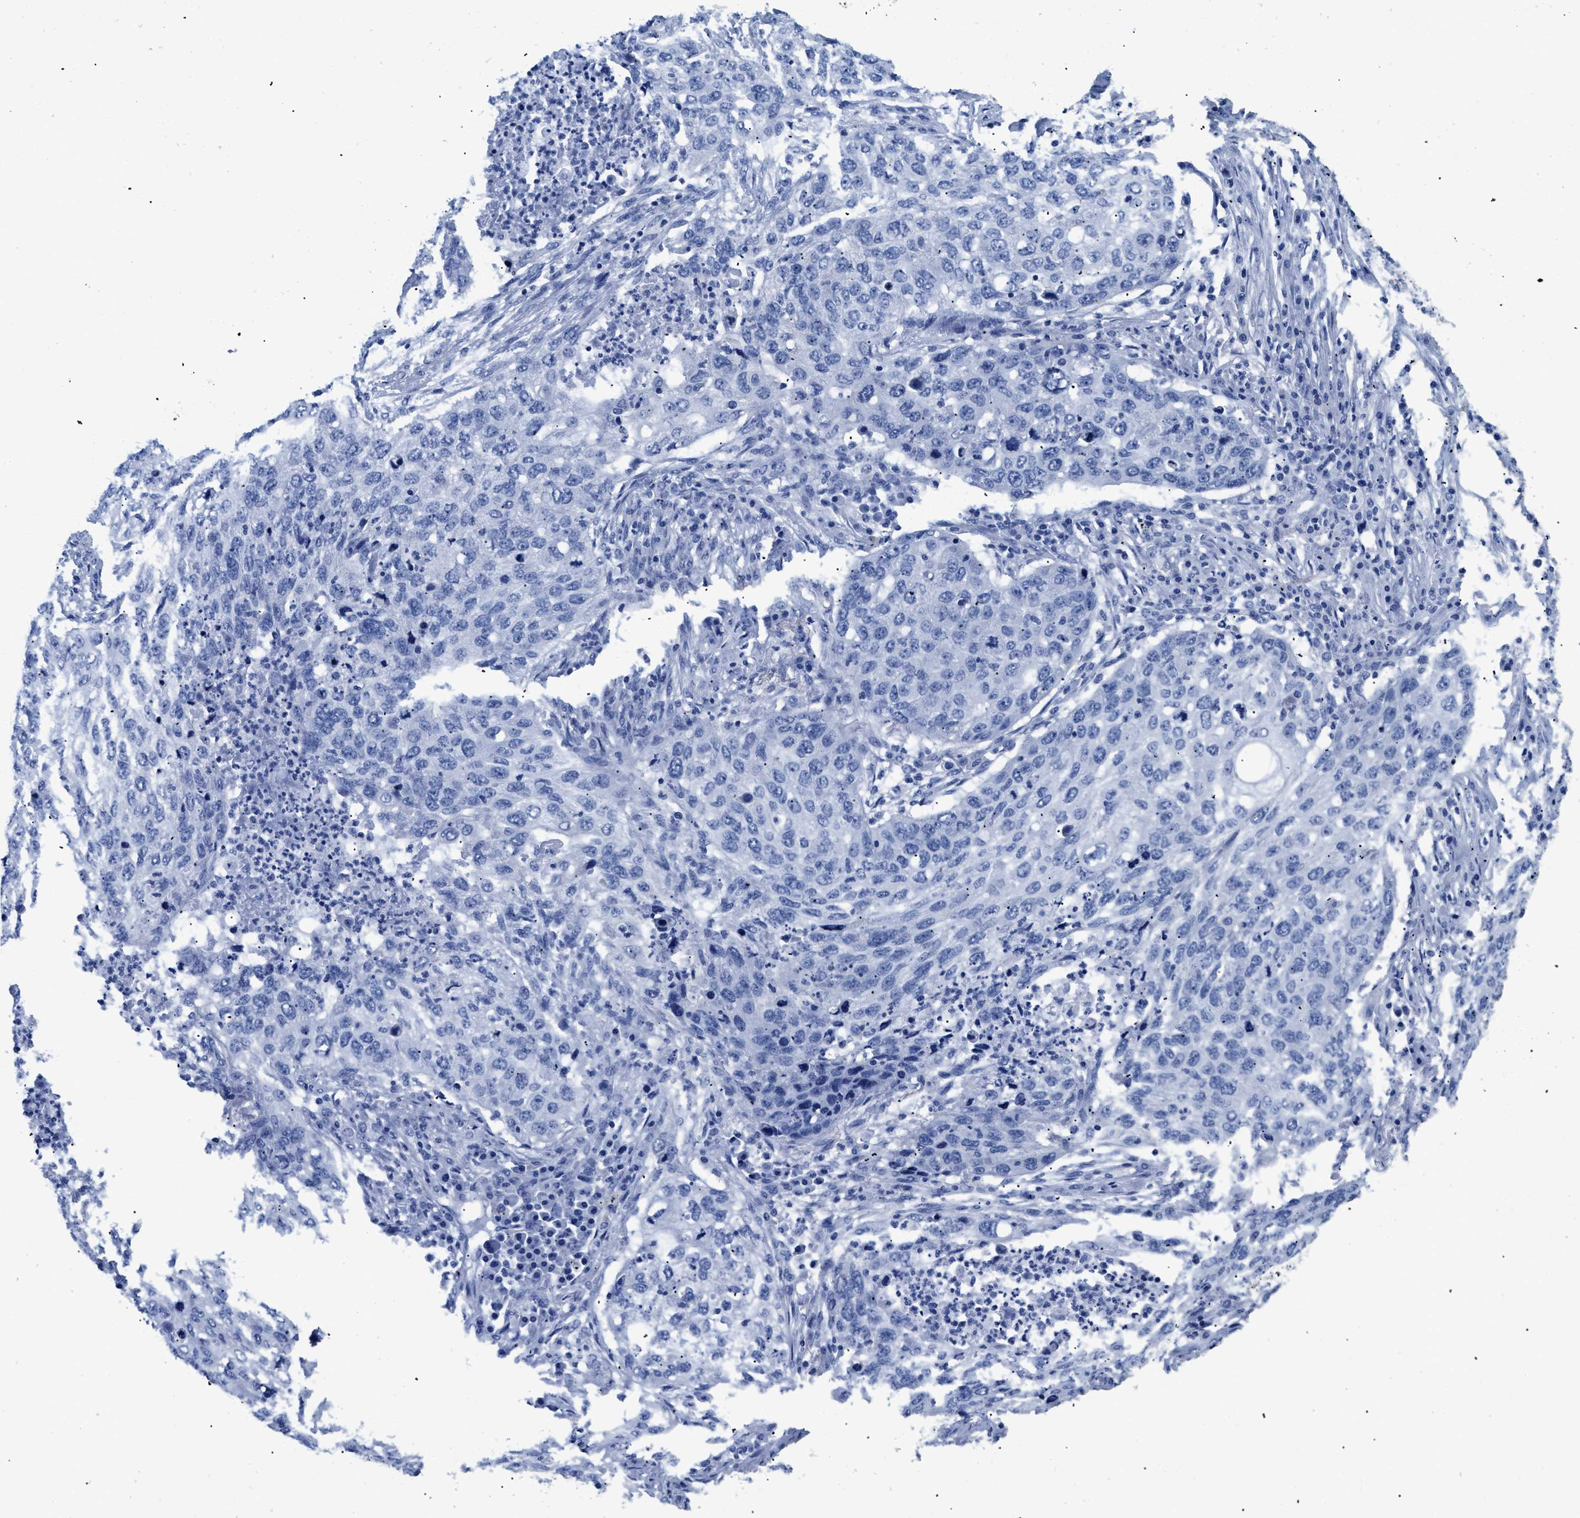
{"staining": {"intensity": "negative", "quantity": "none", "location": "none"}, "tissue": "lung cancer", "cell_type": "Tumor cells", "image_type": "cancer", "snomed": [{"axis": "morphology", "description": "Squamous cell carcinoma, NOS"}, {"axis": "topography", "description": "Lung"}], "caption": "IHC histopathology image of neoplastic tissue: lung cancer (squamous cell carcinoma) stained with DAB shows no significant protein staining in tumor cells.", "gene": "DLC1", "patient": {"sex": "female", "age": 63}}